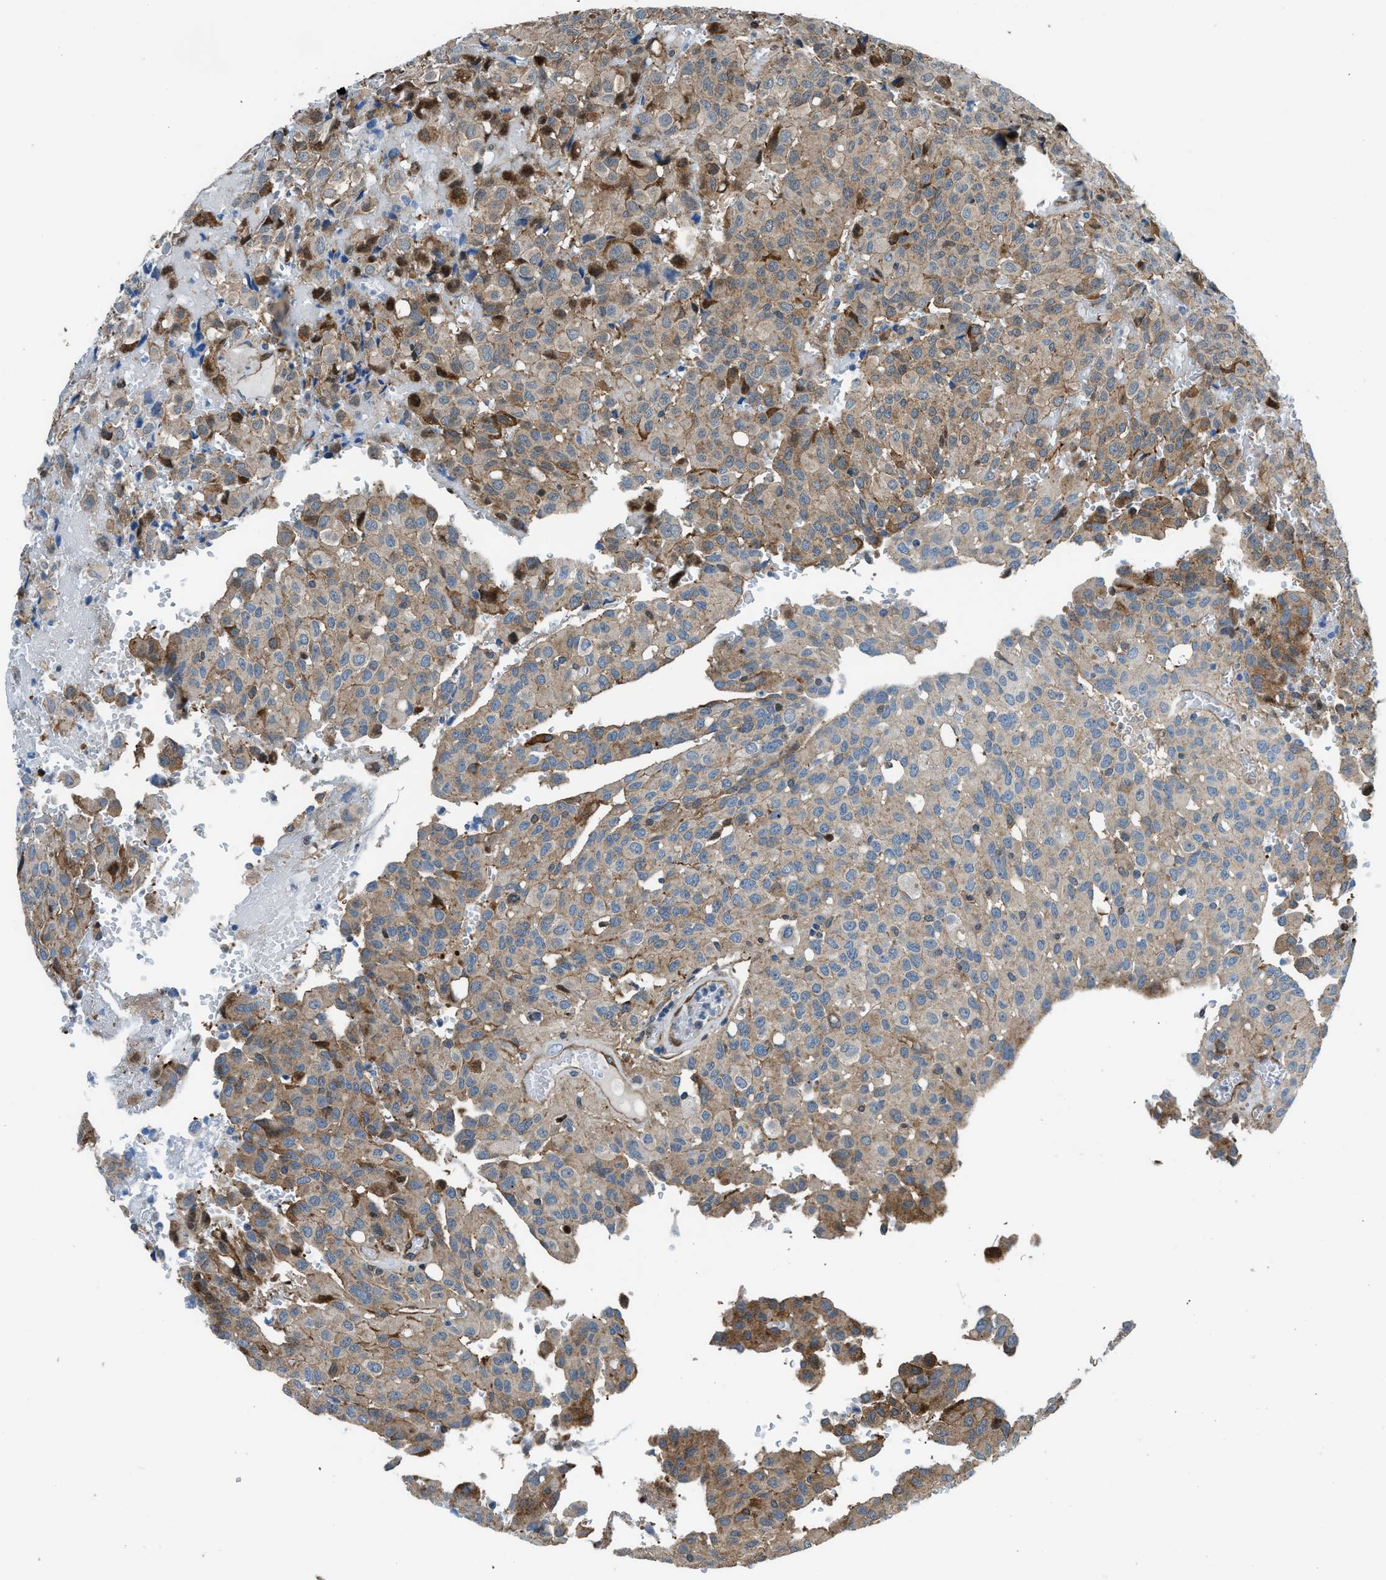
{"staining": {"intensity": "moderate", "quantity": ">75%", "location": "cytoplasmic/membranous,nuclear"}, "tissue": "glioma", "cell_type": "Tumor cells", "image_type": "cancer", "snomed": [{"axis": "morphology", "description": "Glioma, malignant, High grade"}, {"axis": "topography", "description": "Brain"}], "caption": "Malignant high-grade glioma tissue demonstrates moderate cytoplasmic/membranous and nuclear staining in approximately >75% of tumor cells, visualized by immunohistochemistry.", "gene": "YWHAE", "patient": {"sex": "male", "age": 32}}